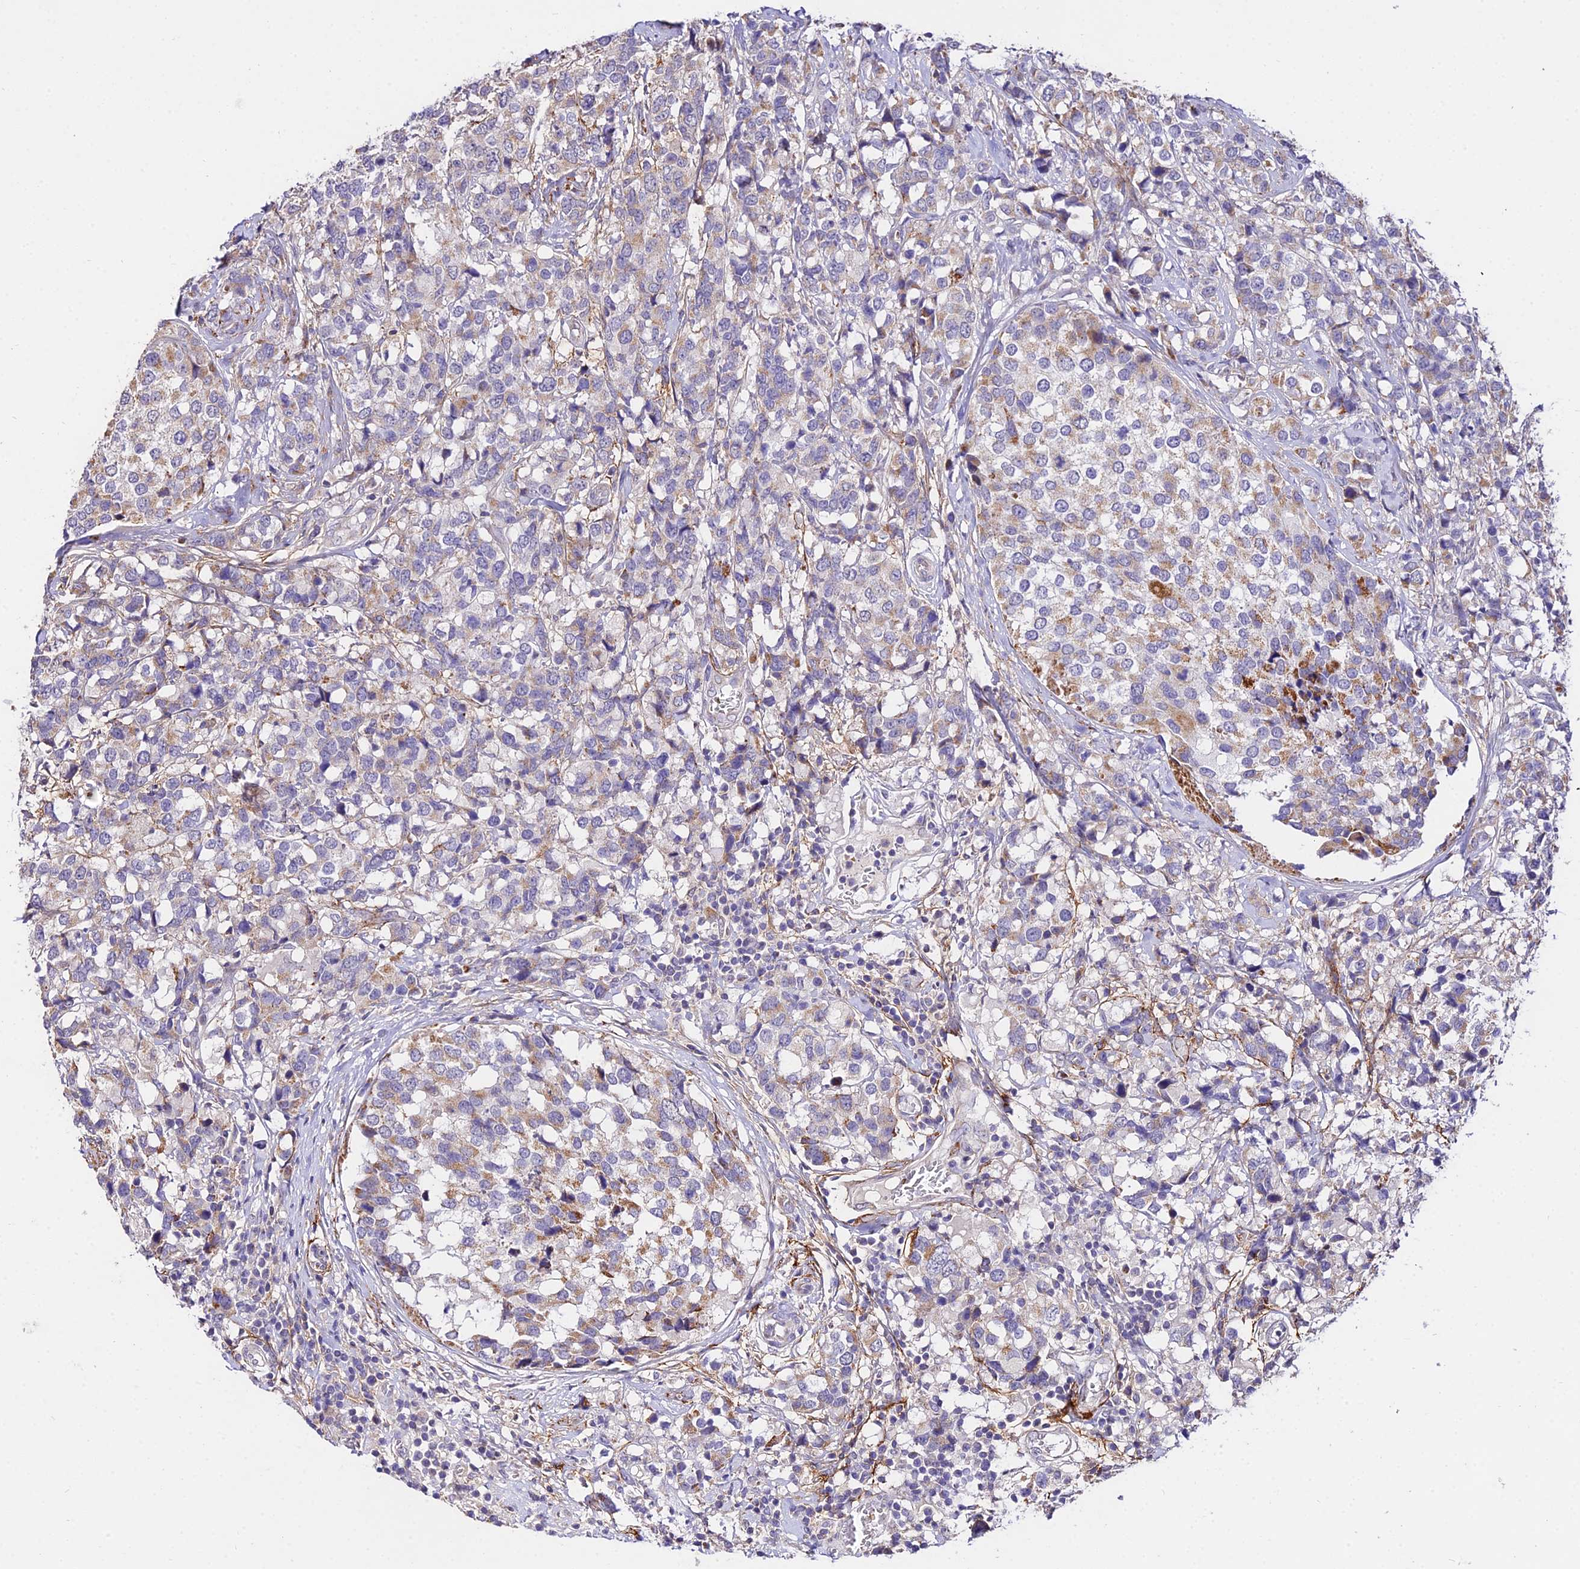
{"staining": {"intensity": "moderate", "quantity": "<25%", "location": "cytoplasmic/membranous"}, "tissue": "breast cancer", "cell_type": "Tumor cells", "image_type": "cancer", "snomed": [{"axis": "morphology", "description": "Lobular carcinoma"}, {"axis": "topography", "description": "Breast"}], "caption": "Human breast cancer stained for a protein (brown) exhibits moderate cytoplasmic/membranous positive expression in about <25% of tumor cells.", "gene": "WDR5B", "patient": {"sex": "female", "age": 59}}